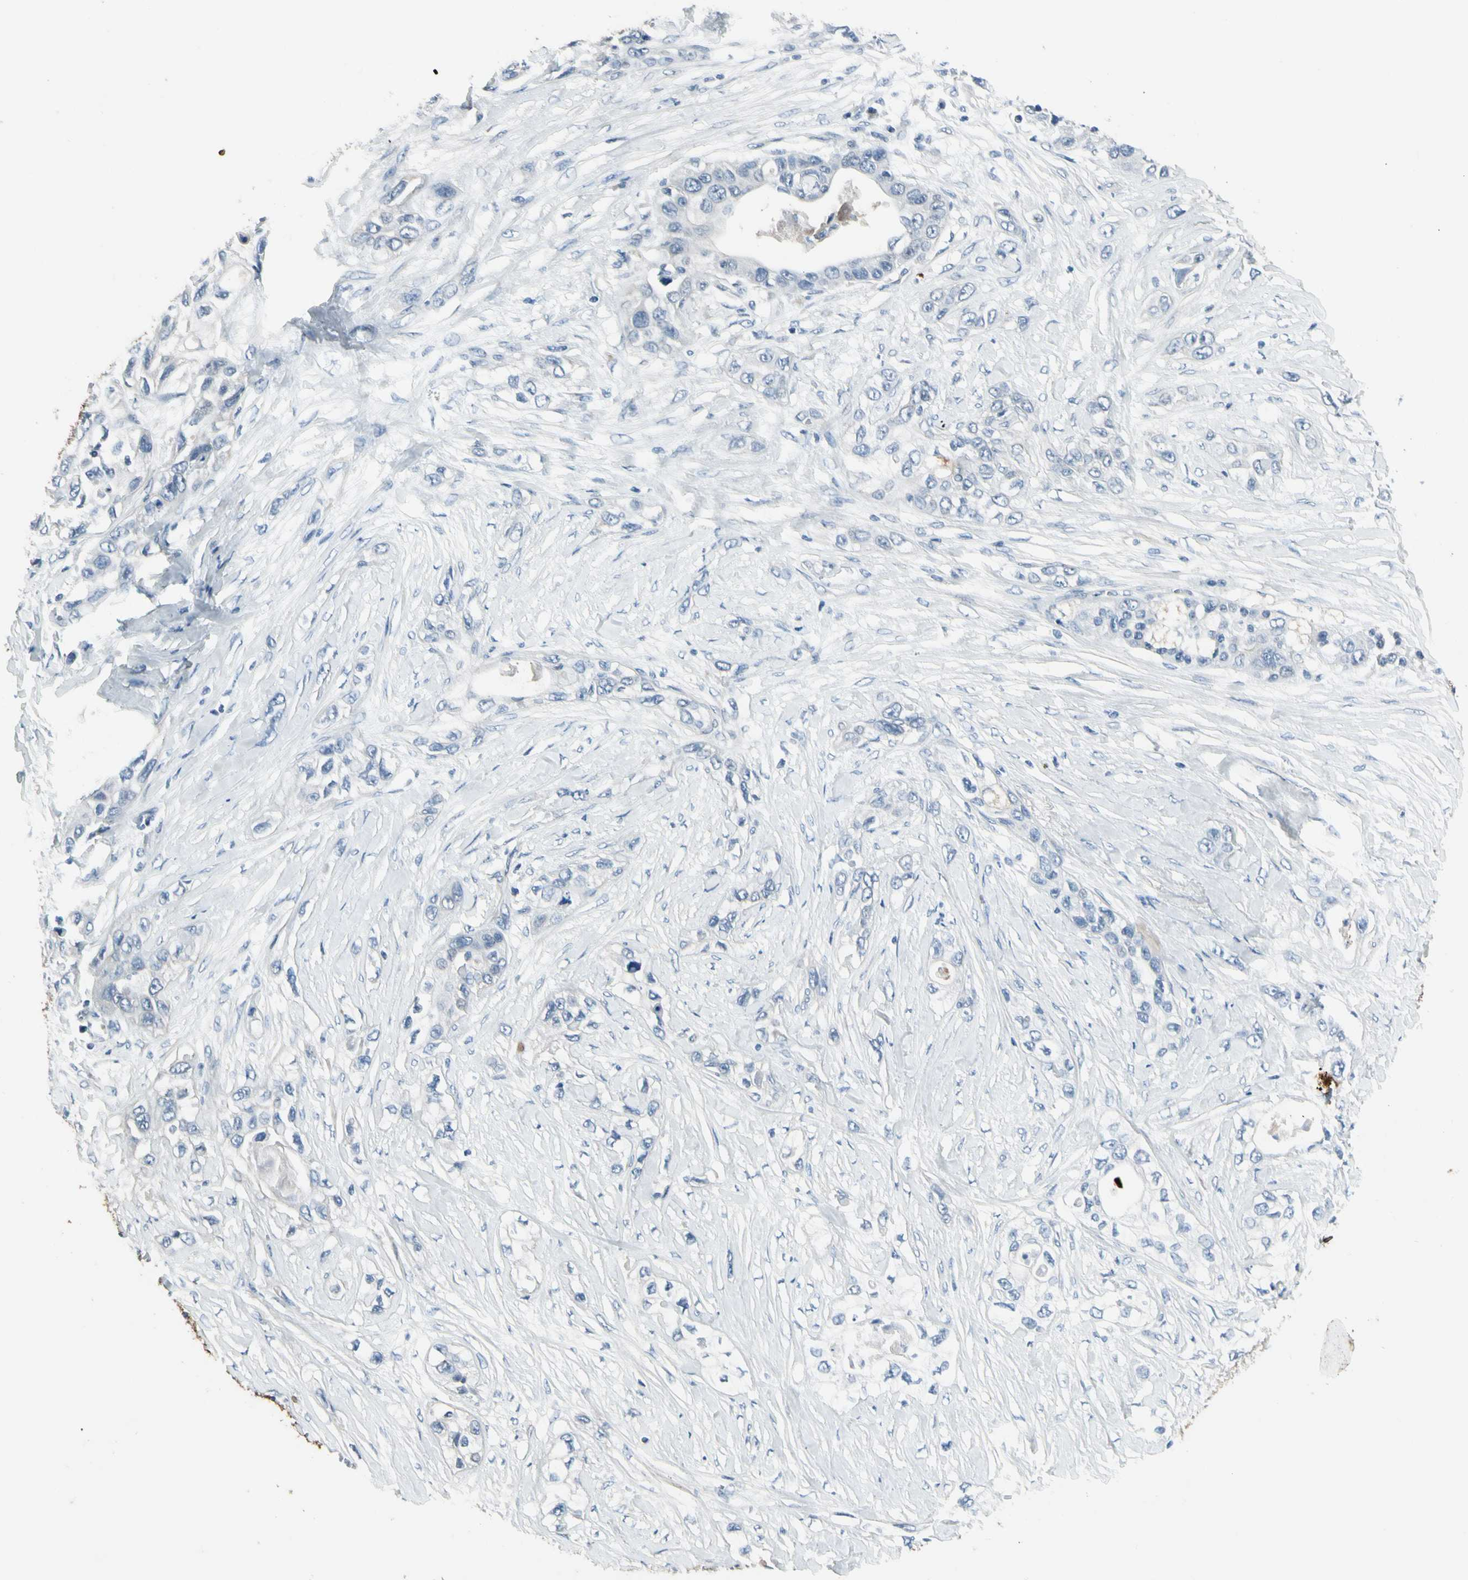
{"staining": {"intensity": "negative", "quantity": "none", "location": "none"}, "tissue": "pancreatic cancer", "cell_type": "Tumor cells", "image_type": "cancer", "snomed": [{"axis": "morphology", "description": "Adenocarcinoma, NOS"}, {"axis": "topography", "description": "Pancreas"}], "caption": "The micrograph reveals no staining of tumor cells in adenocarcinoma (pancreatic). Brightfield microscopy of immunohistochemistry (IHC) stained with DAB (3,3'-diaminobenzidine) (brown) and hematoxylin (blue), captured at high magnification.", "gene": "PIGR", "patient": {"sex": "female", "age": 70}}